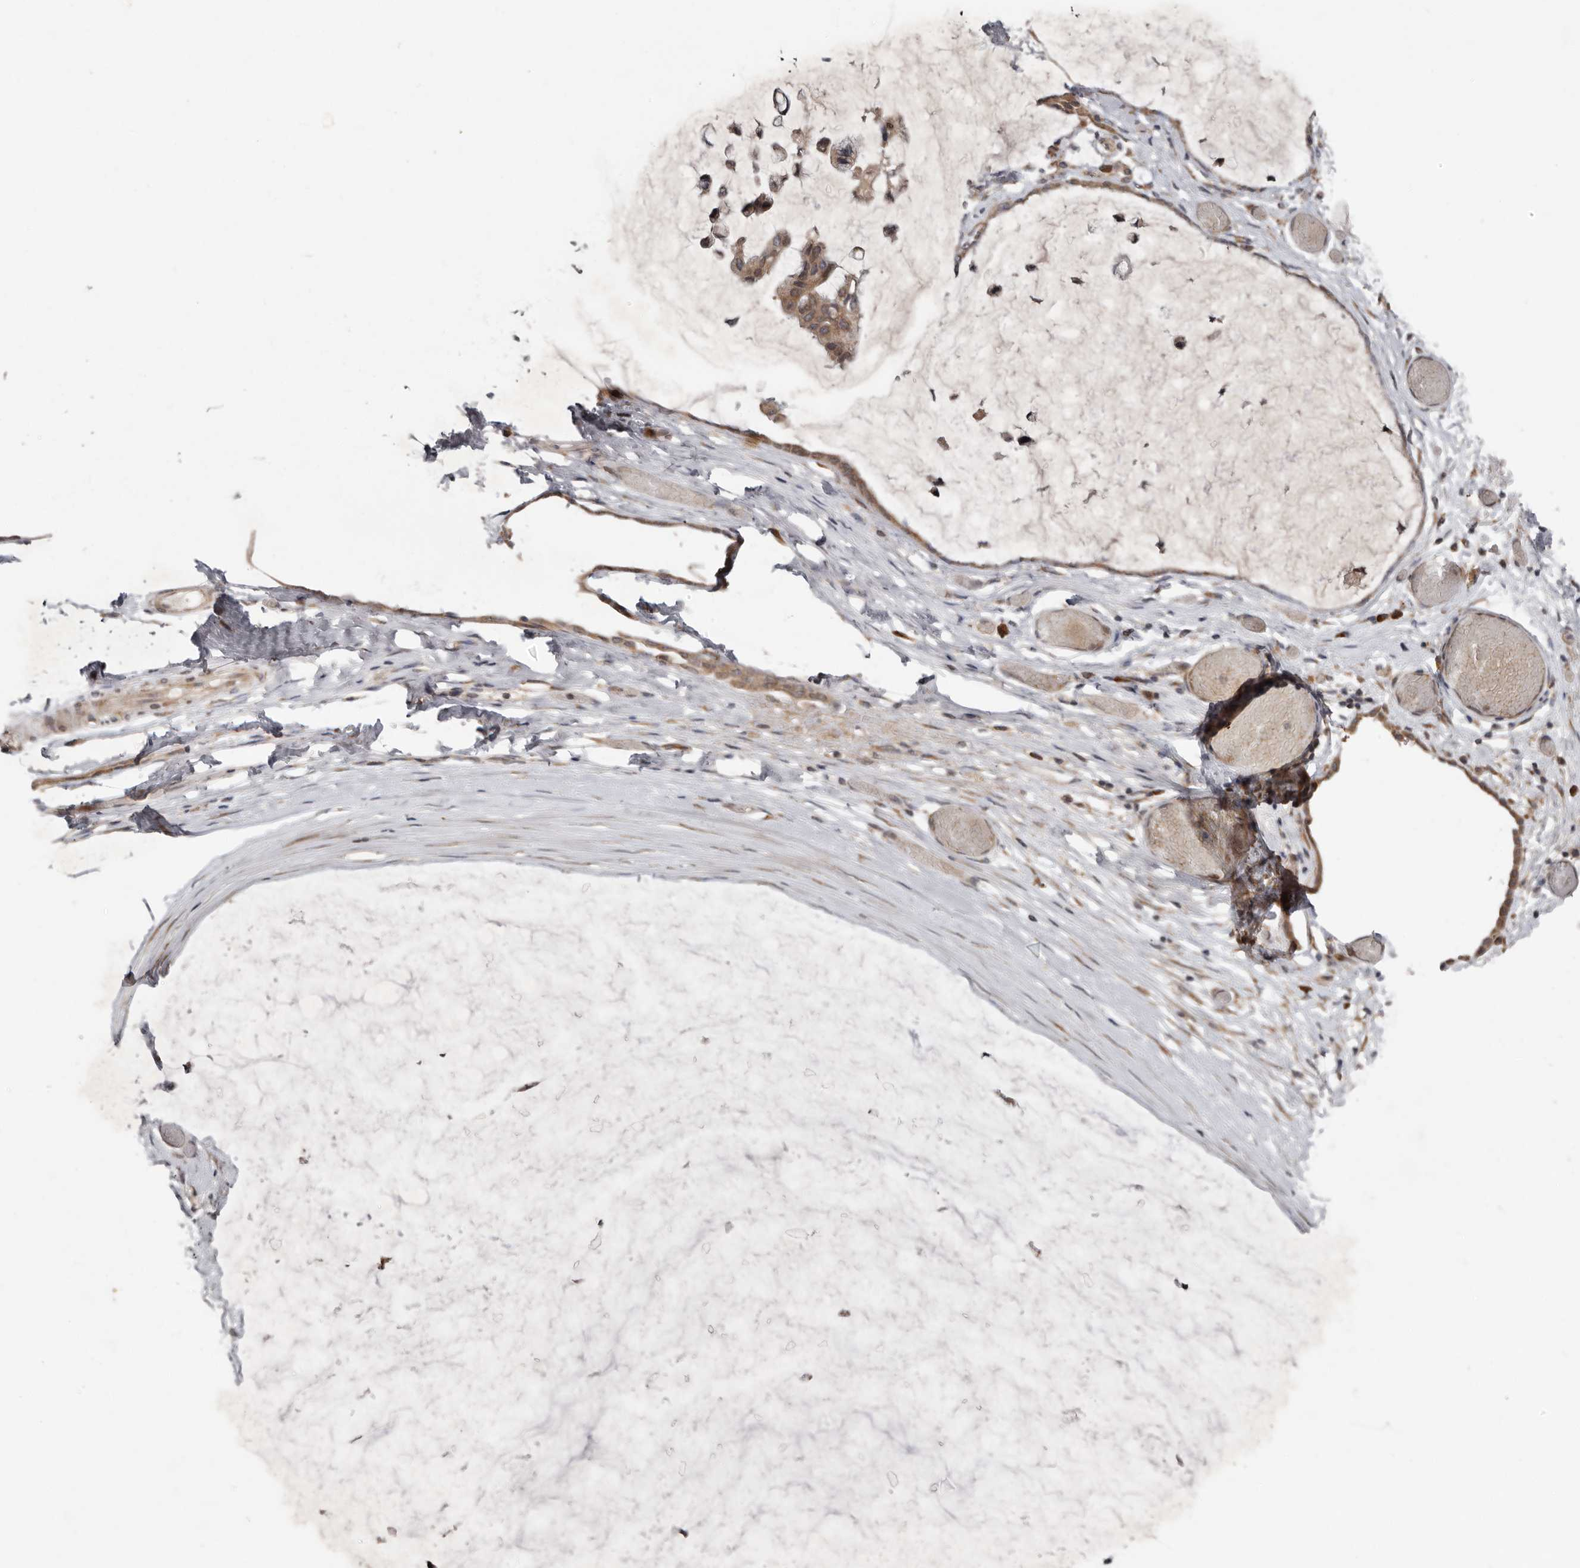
{"staining": {"intensity": "moderate", "quantity": ">75%", "location": "cytoplasmic/membranous"}, "tissue": "ovarian cancer", "cell_type": "Tumor cells", "image_type": "cancer", "snomed": [{"axis": "morphology", "description": "Cystadenocarcinoma, mucinous, NOS"}, {"axis": "topography", "description": "Ovary"}], "caption": "Protein expression analysis of mucinous cystadenocarcinoma (ovarian) reveals moderate cytoplasmic/membranous positivity in approximately >75% of tumor cells.", "gene": "CHML", "patient": {"sex": "female", "age": 39}}